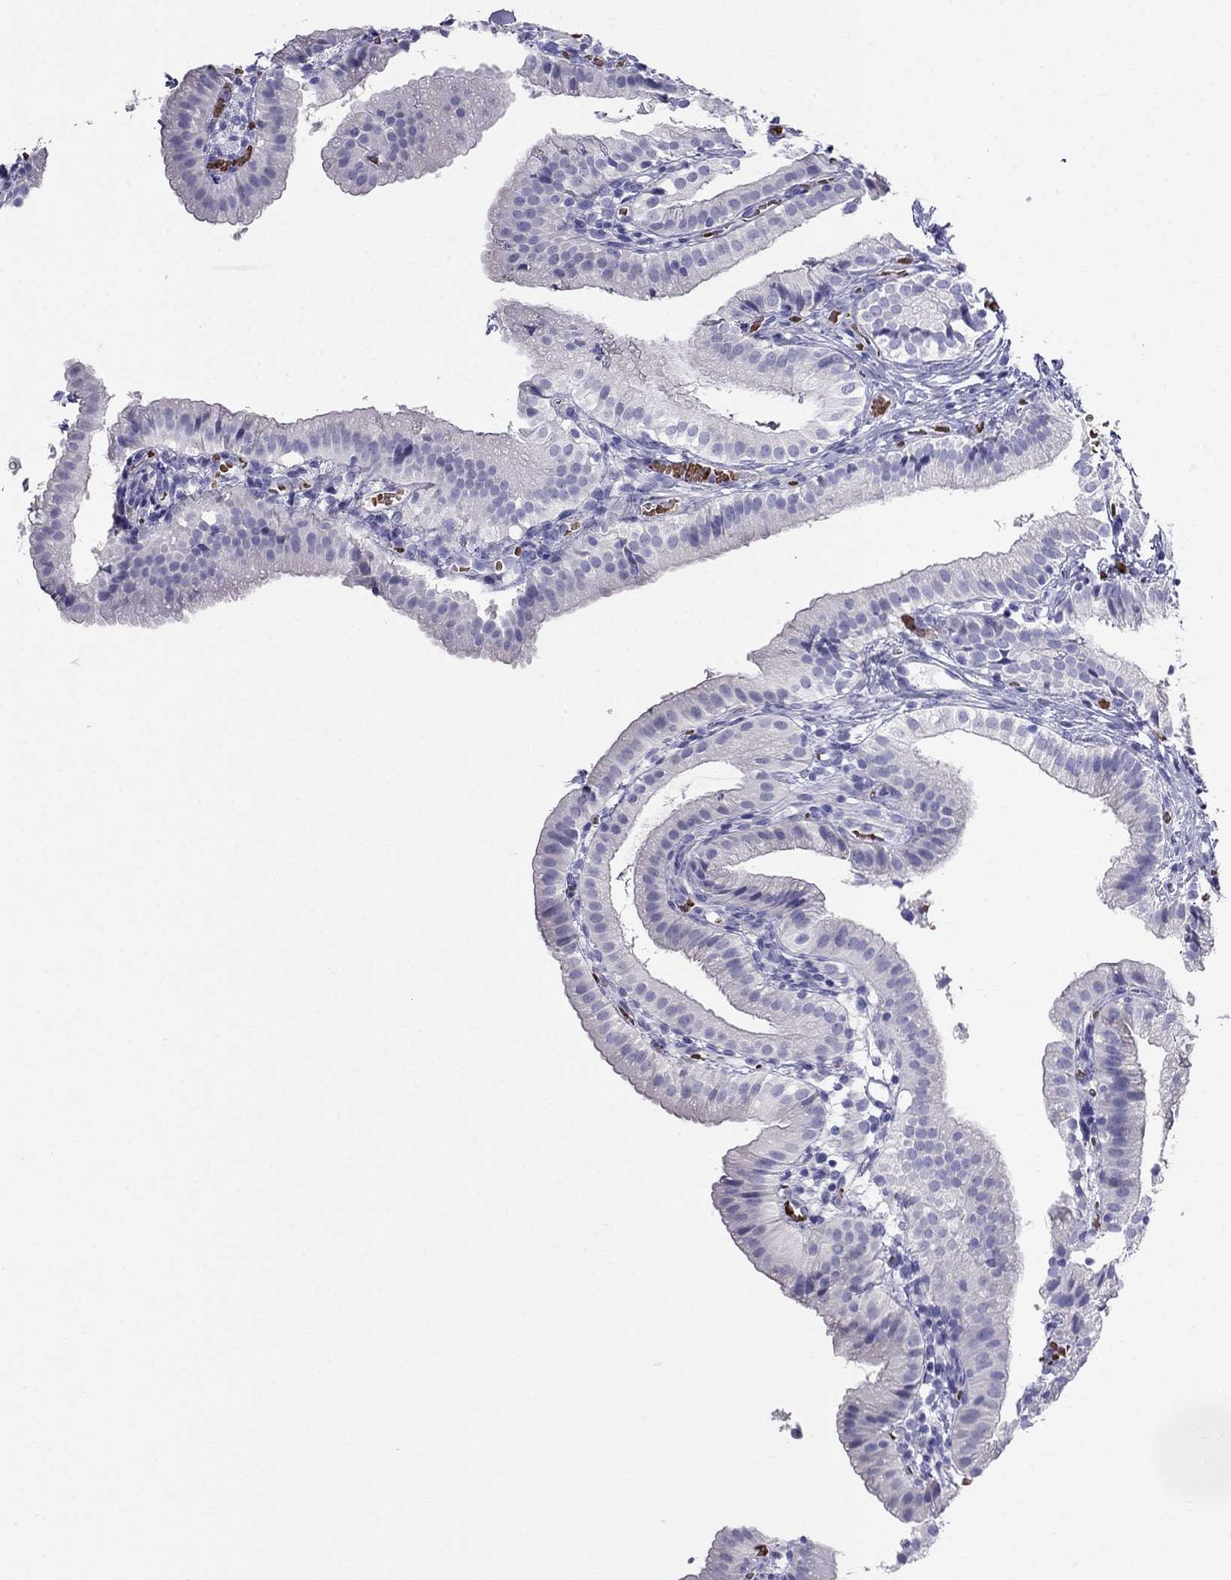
{"staining": {"intensity": "negative", "quantity": "none", "location": "none"}, "tissue": "gallbladder", "cell_type": "Glandular cells", "image_type": "normal", "snomed": [{"axis": "morphology", "description": "Normal tissue, NOS"}, {"axis": "topography", "description": "Gallbladder"}], "caption": "This is an immunohistochemistry micrograph of benign gallbladder. There is no positivity in glandular cells.", "gene": "DNAAF6", "patient": {"sex": "female", "age": 47}}